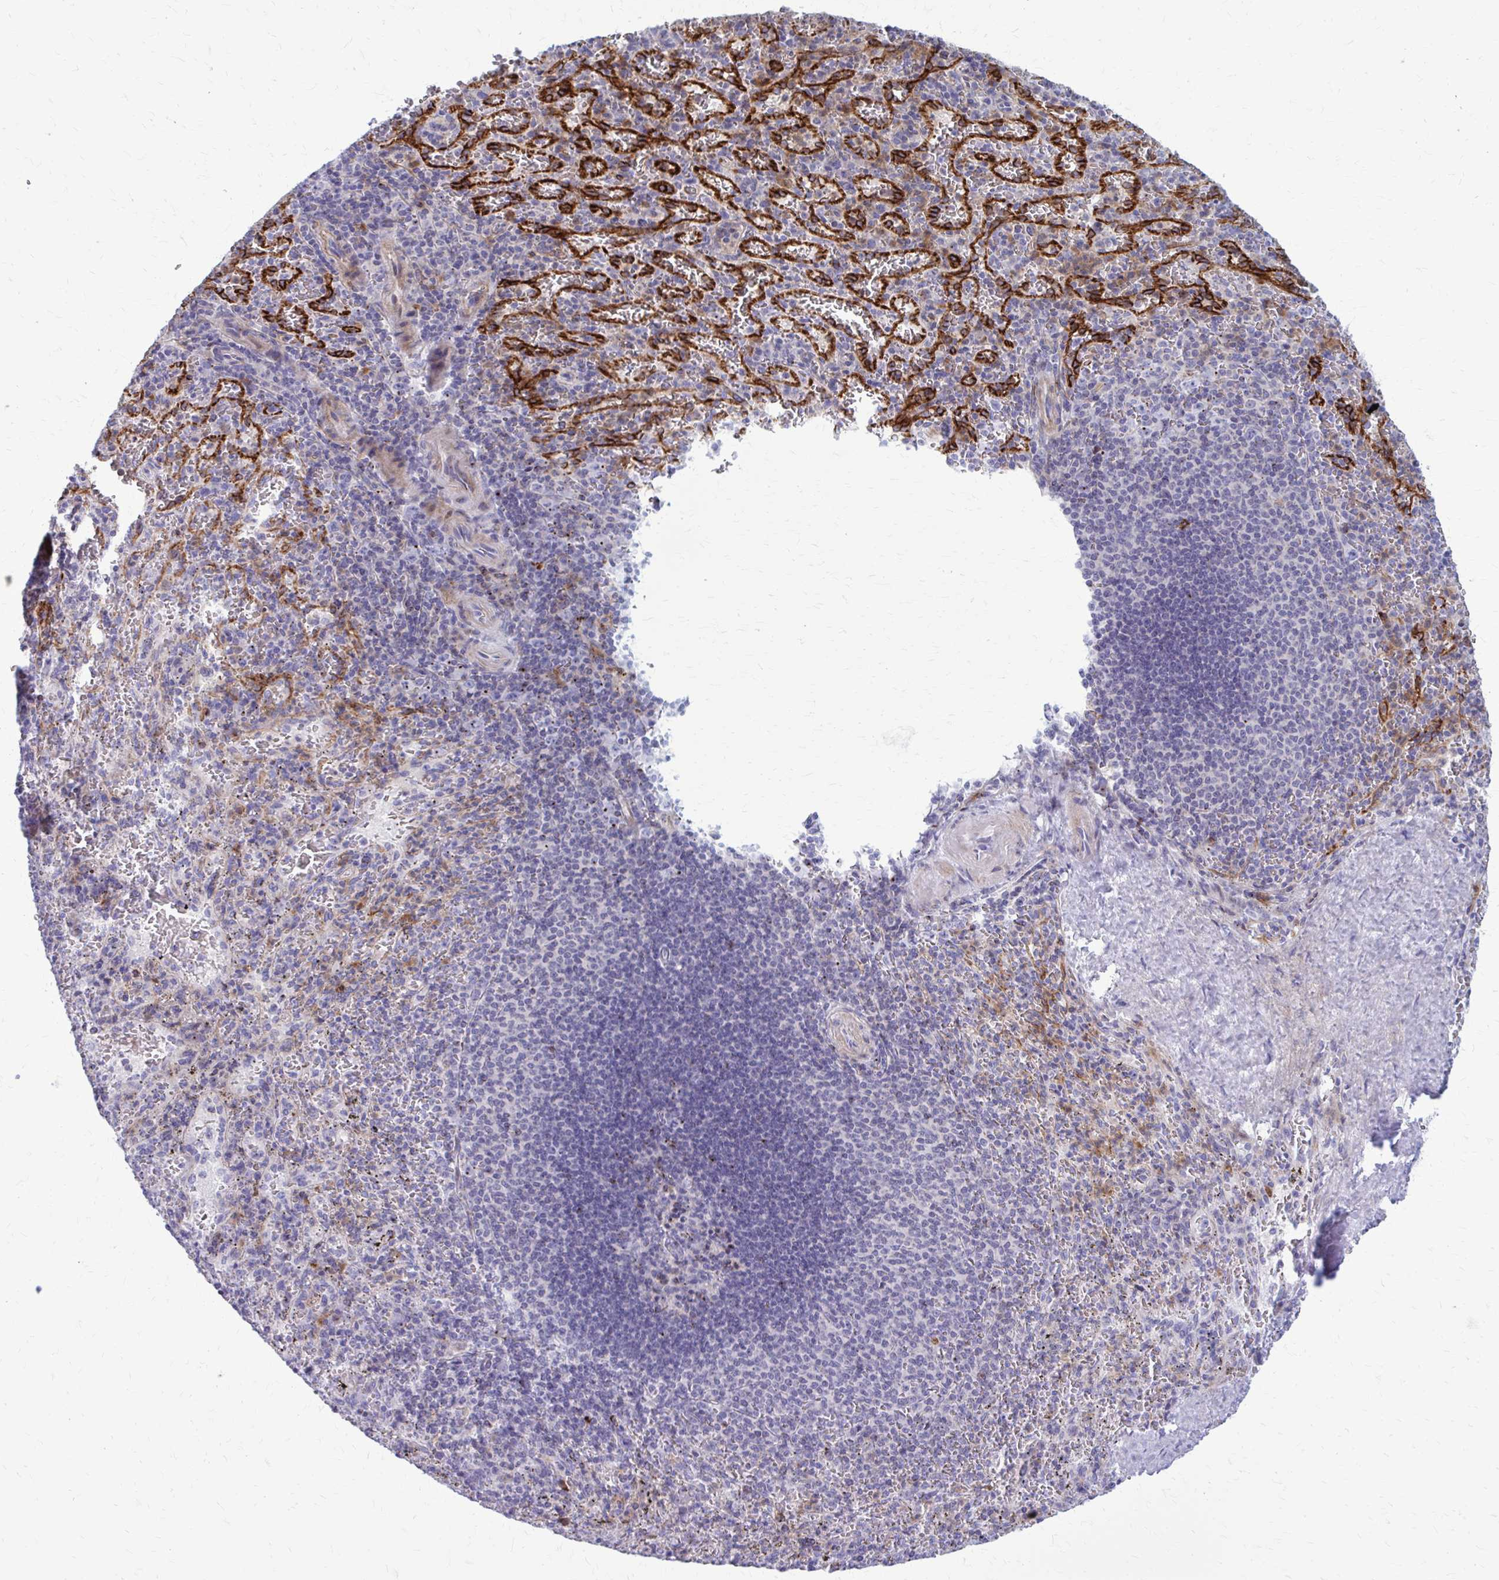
{"staining": {"intensity": "negative", "quantity": "none", "location": "none"}, "tissue": "spleen", "cell_type": "Cells in red pulp", "image_type": "normal", "snomed": [{"axis": "morphology", "description": "Normal tissue, NOS"}, {"axis": "topography", "description": "Spleen"}], "caption": "This is a micrograph of IHC staining of unremarkable spleen, which shows no staining in cells in red pulp. The staining was performed using DAB to visualize the protein expression in brown, while the nuclei were stained in blue with hematoxylin (Magnification: 20x).", "gene": "PEDS1", "patient": {"sex": "male", "age": 57}}